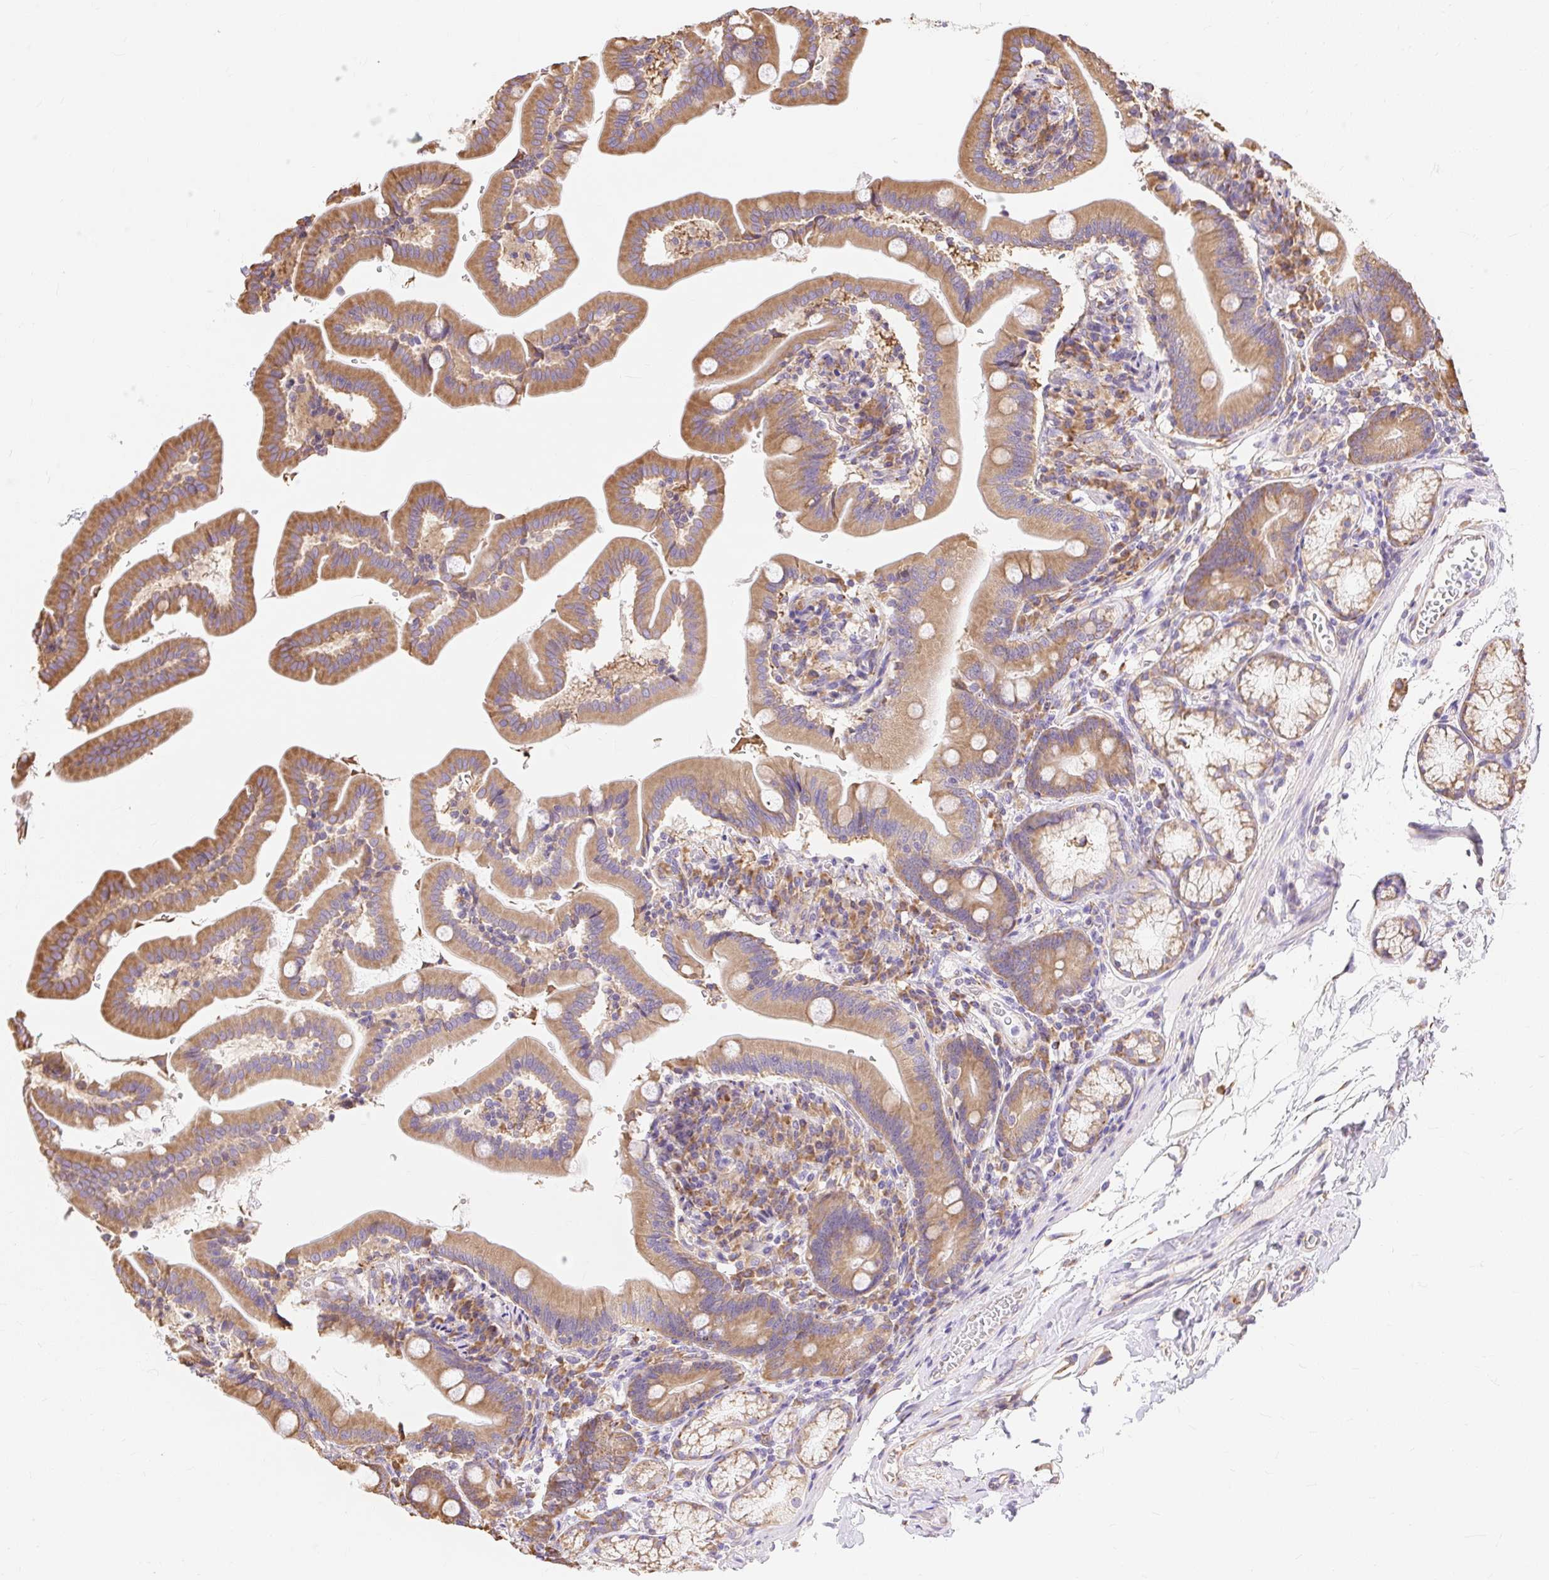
{"staining": {"intensity": "moderate", "quantity": ">75%", "location": "cytoplasmic/membranous"}, "tissue": "duodenum", "cell_type": "Glandular cells", "image_type": "normal", "snomed": [{"axis": "morphology", "description": "Normal tissue, NOS"}, {"axis": "topography", "description": "Duodenum"}], "caption": "Immunohistochemistry (IHC) photomicrograph of benign duodenum: duodenum stained using immunohistochemistry displays medium levels of moderate protein expression localized specifically in the cytoplasmic/membranous of glandular cells, appearing as a cytoplasmic/membranous brown color.", "gene": "ENSG00000260836", "patient": {"sex": "female", "age": 67}}